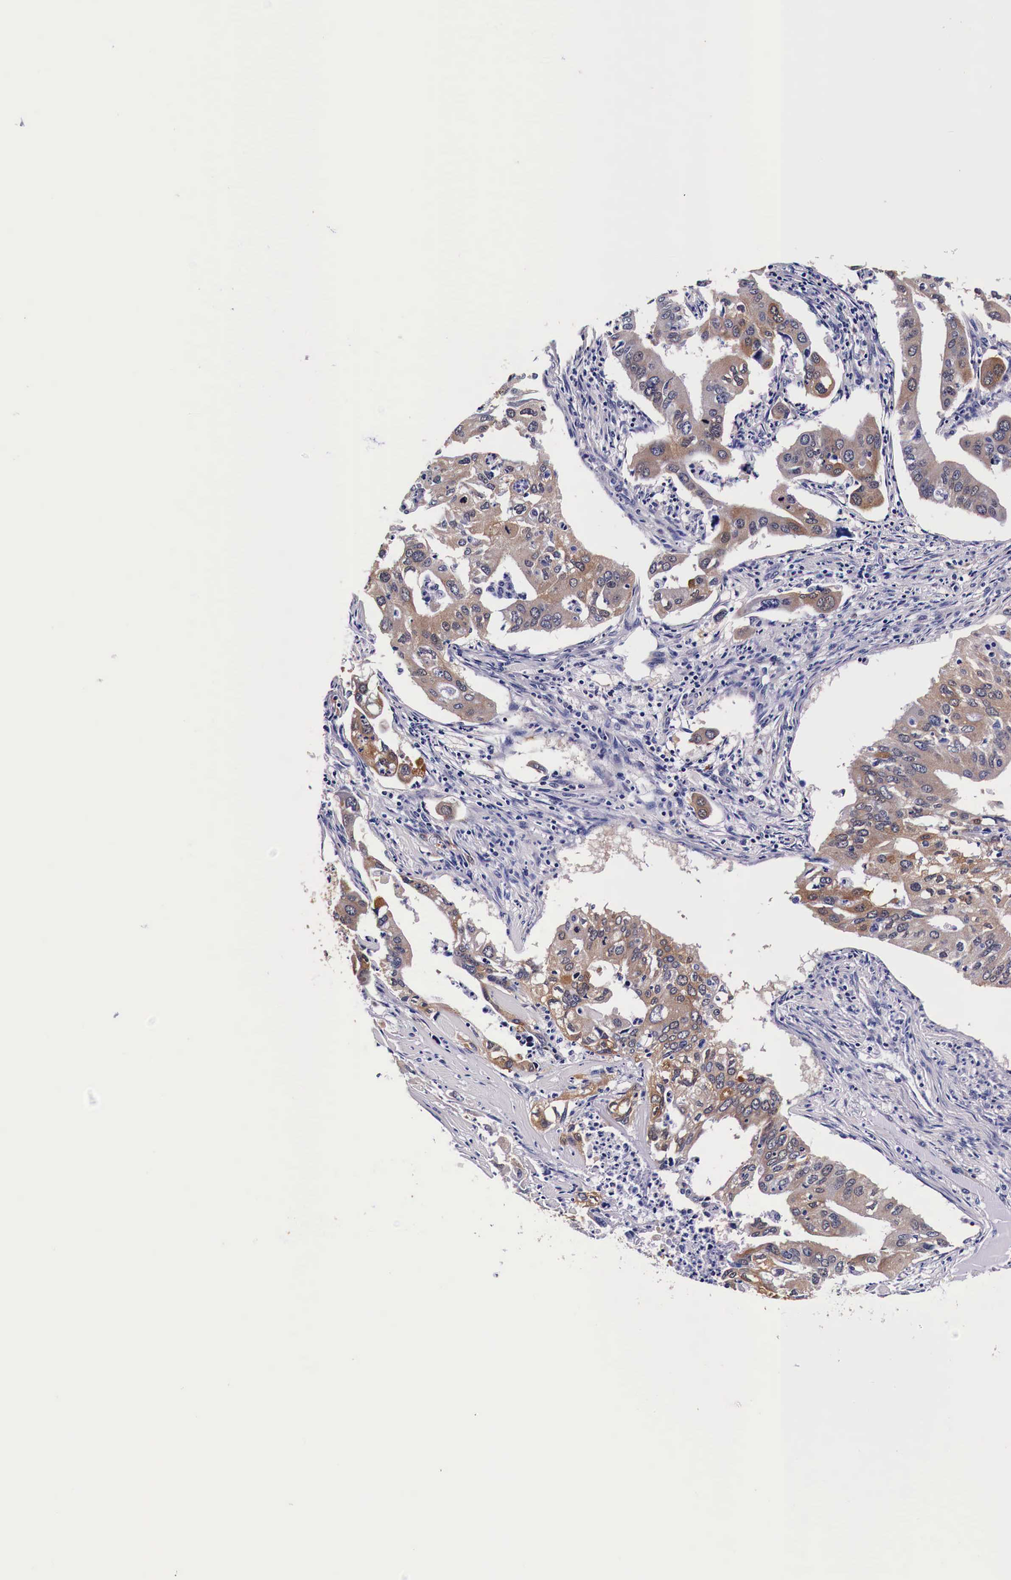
{"staining": {"intensity": "weak", "quantity": "25%-75%", "location": "cytoplasmic/membranous"}, "tissue": "lung cancer", "cell_type": "Tumor cells", "image_type": "cancer", "snomed": [{"axis": "morphology", "description": "Adenocarcinoma, NOS"}, {"axis": "topography", "description": "Lung"}], "caption": "A high-resolution micrograph shows IHC staining of lung cancer (adenocarcinoma), which displays weak cytoplasmic/membranous staining in approximately 25%-75% of tumor cells. (IHC, brightfield microscopy, high magnification).", "gene": "HSPB1", "patient": {"sex": "male", "age": 48}}